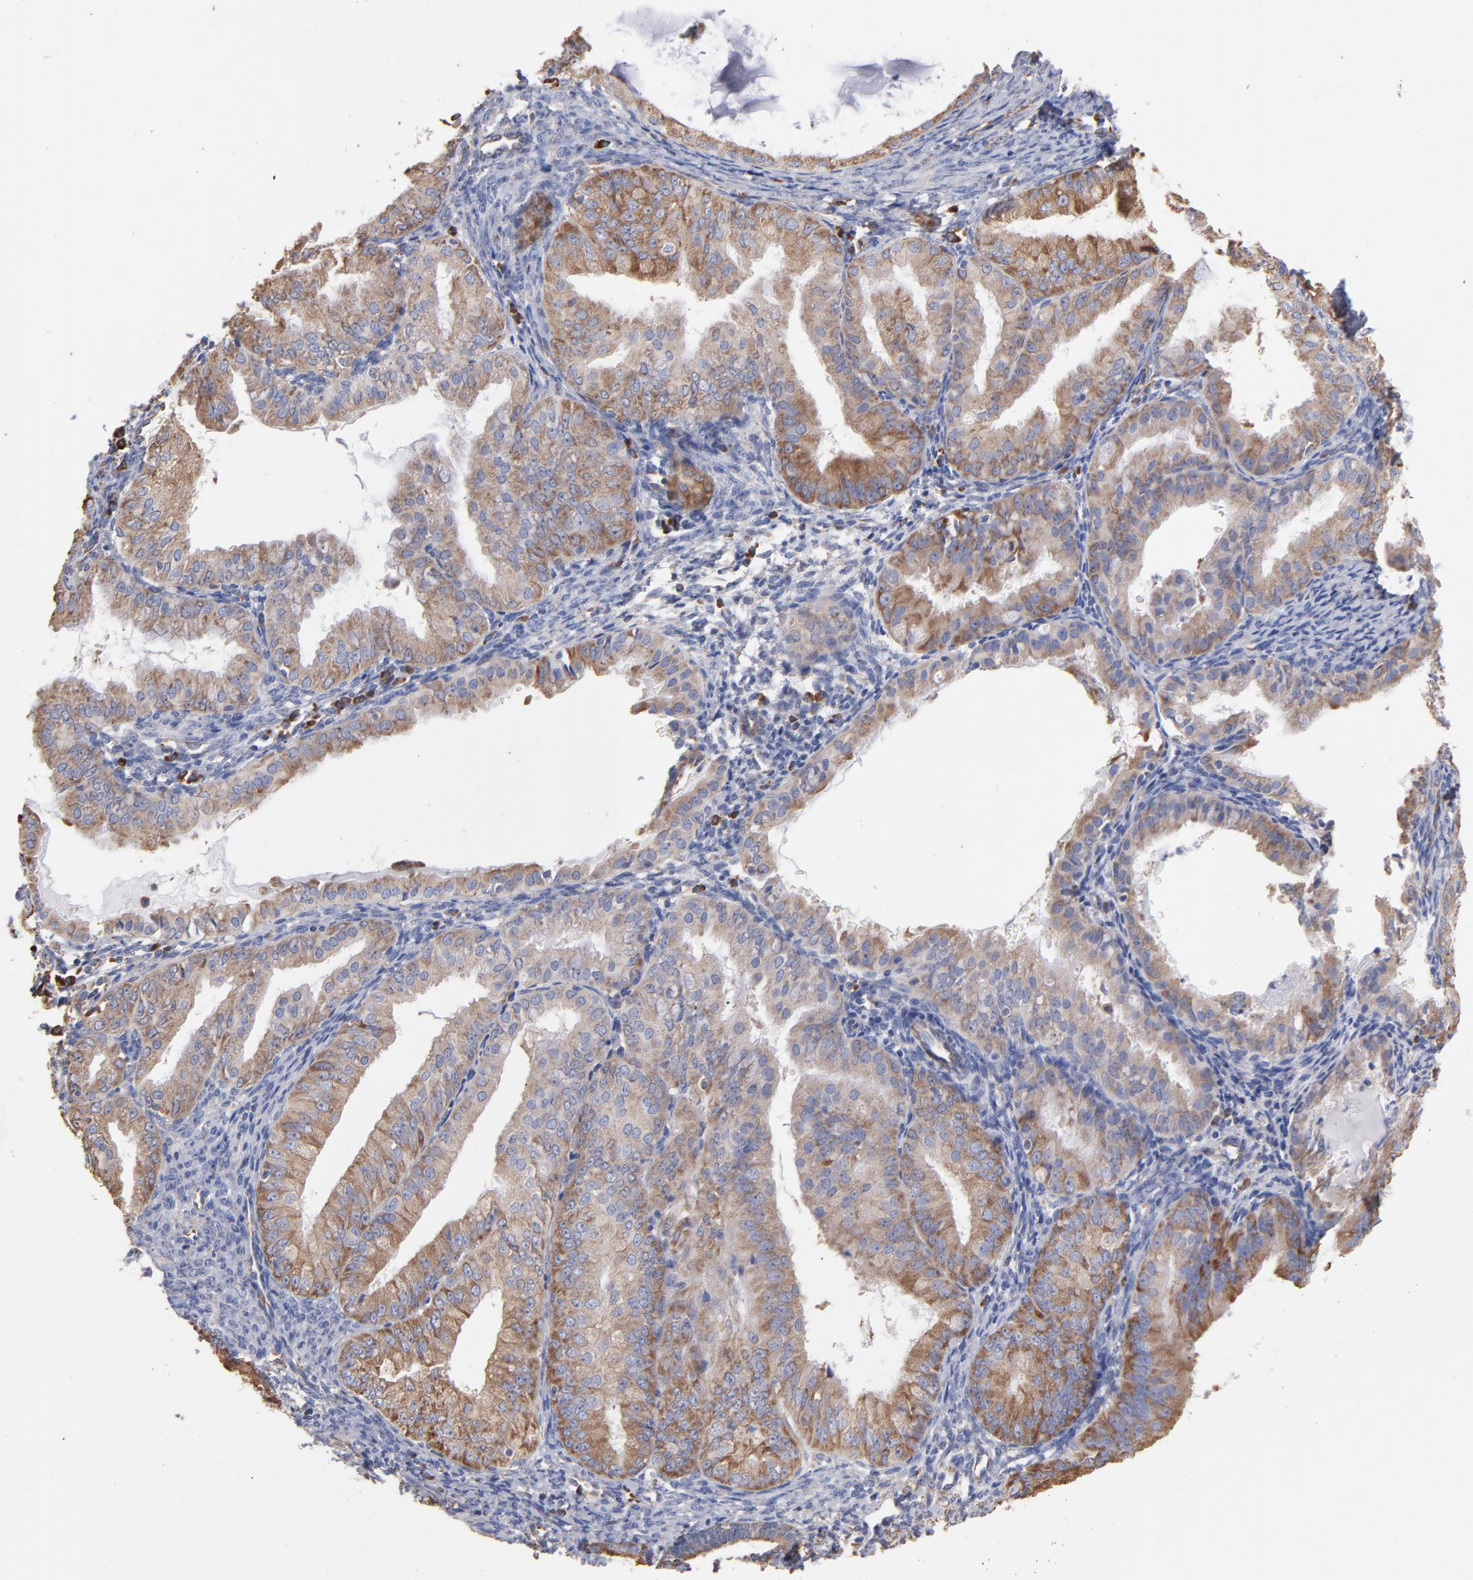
{"staining": {"intensity": "moderate", "quantity": ">75%", "location": "cytoplasmic/membranous"}, "tissue": "endometrial cancer", "cell_type": "Tumor cells", "image_type": "cancer", "snomed": [{"axis": "morphology", "description": "Adenocarcinoma, NOS"}, {"axis": "topography", "description": "Endometrium"}], "caption": "There is medium levels of moderate cytoplasmic/membranous expression in tumor cells of endometrial cancer, as demonstrated by immunohistochemical staining (brown color).", "gene": "RPL9", "patient": {"sex": "female", "age": 76}}